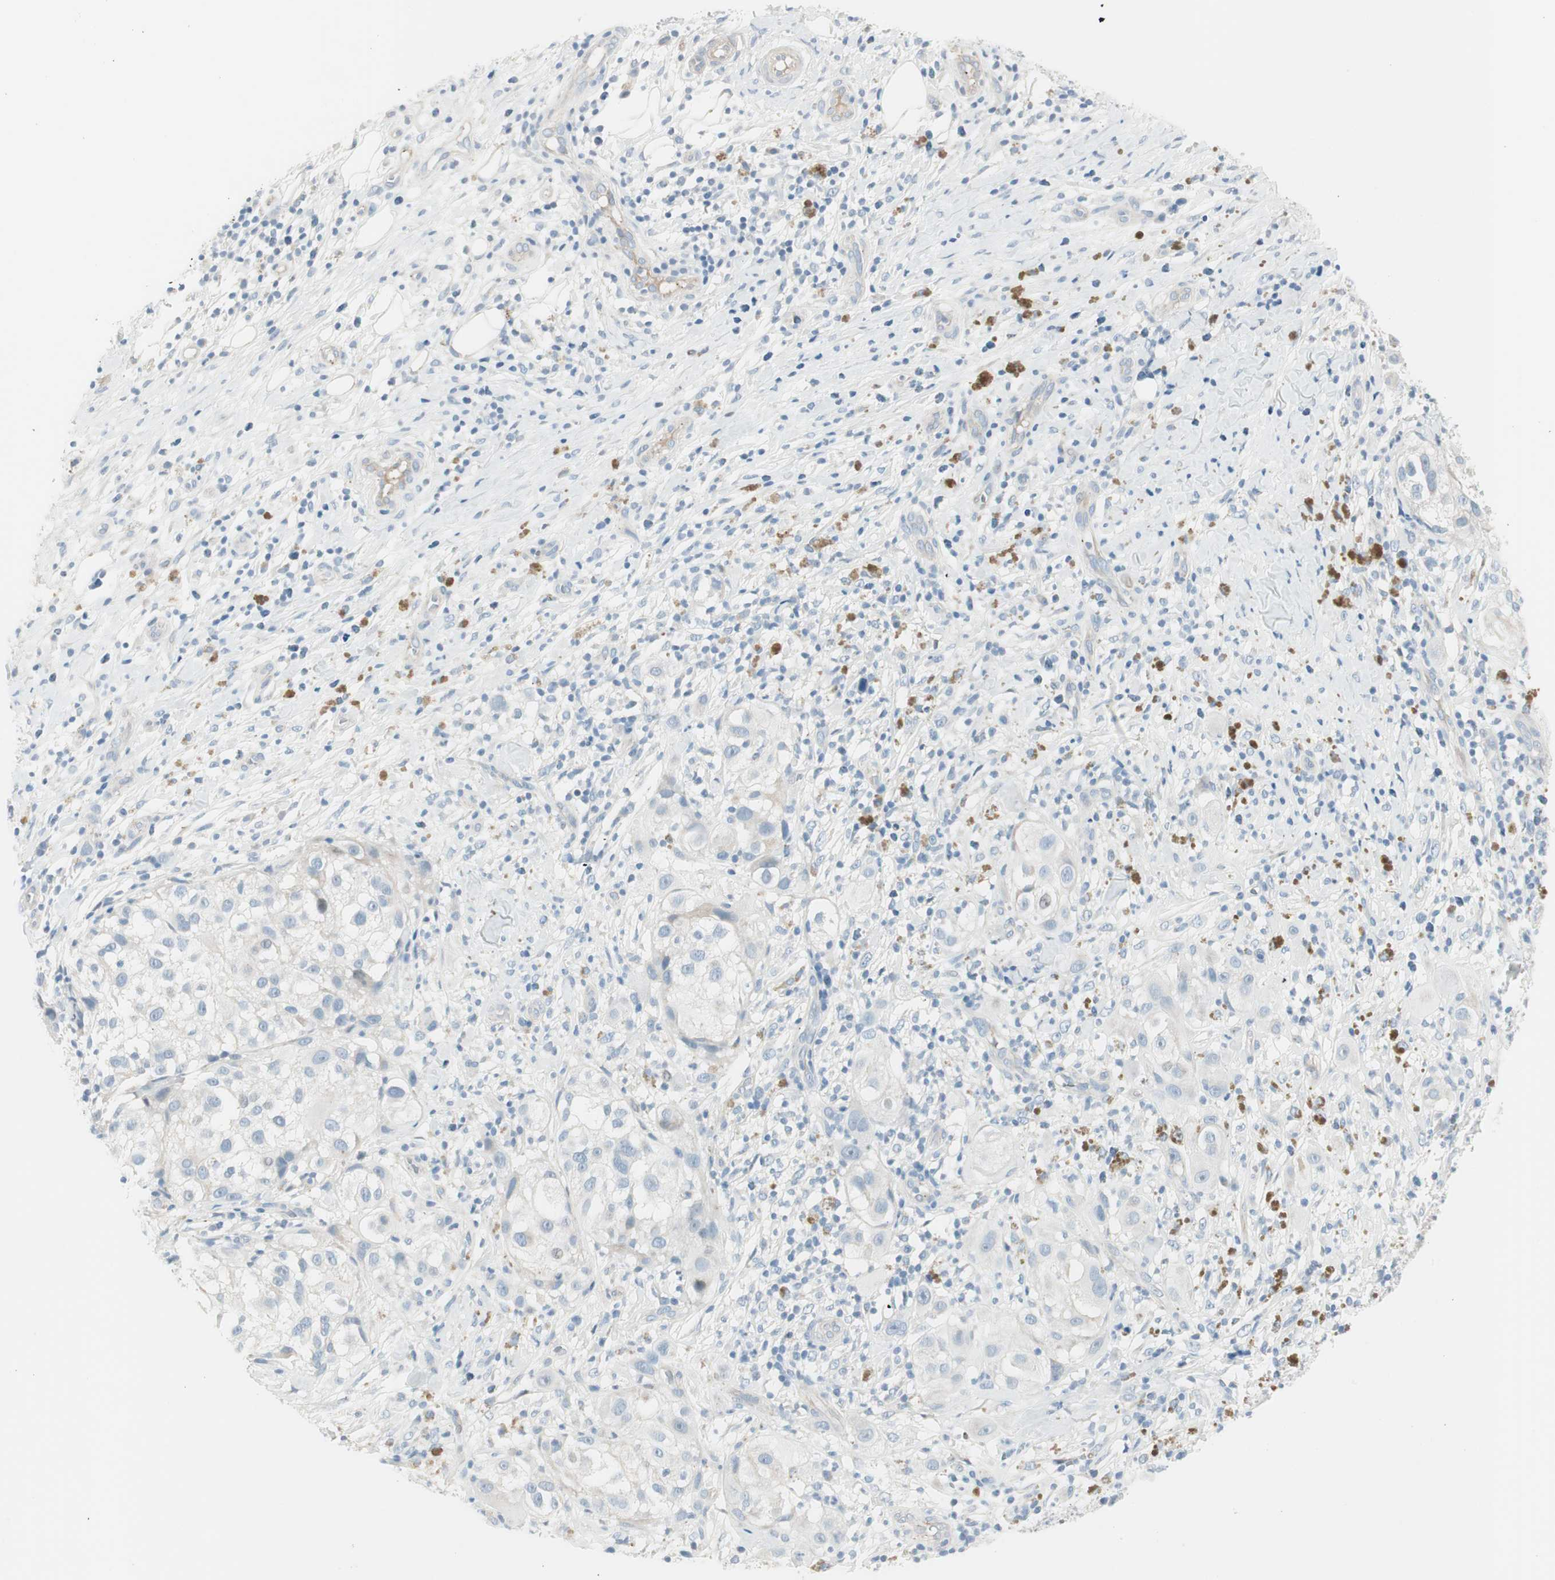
{"staining": {"intensity": "negative", "quantity": "none", "location": "none"}, "tissue": "melanoma", "cell_type": "Tumor cells", "image_type": "cancer", "snomed": [{"axis": "morphology", "description": "Necrosis, NOS"}, {"axis": "morphology", "description": "Malignant melanoma, NOS"}, {"axis": "topography", "description": "Skin"}], "caption": "A photomicrograph of melanoma stained for a protein shows no brown staining in tumor cells.", "gene": "CACNA2D1", "patient": {"sex": "female", "age": 87}}